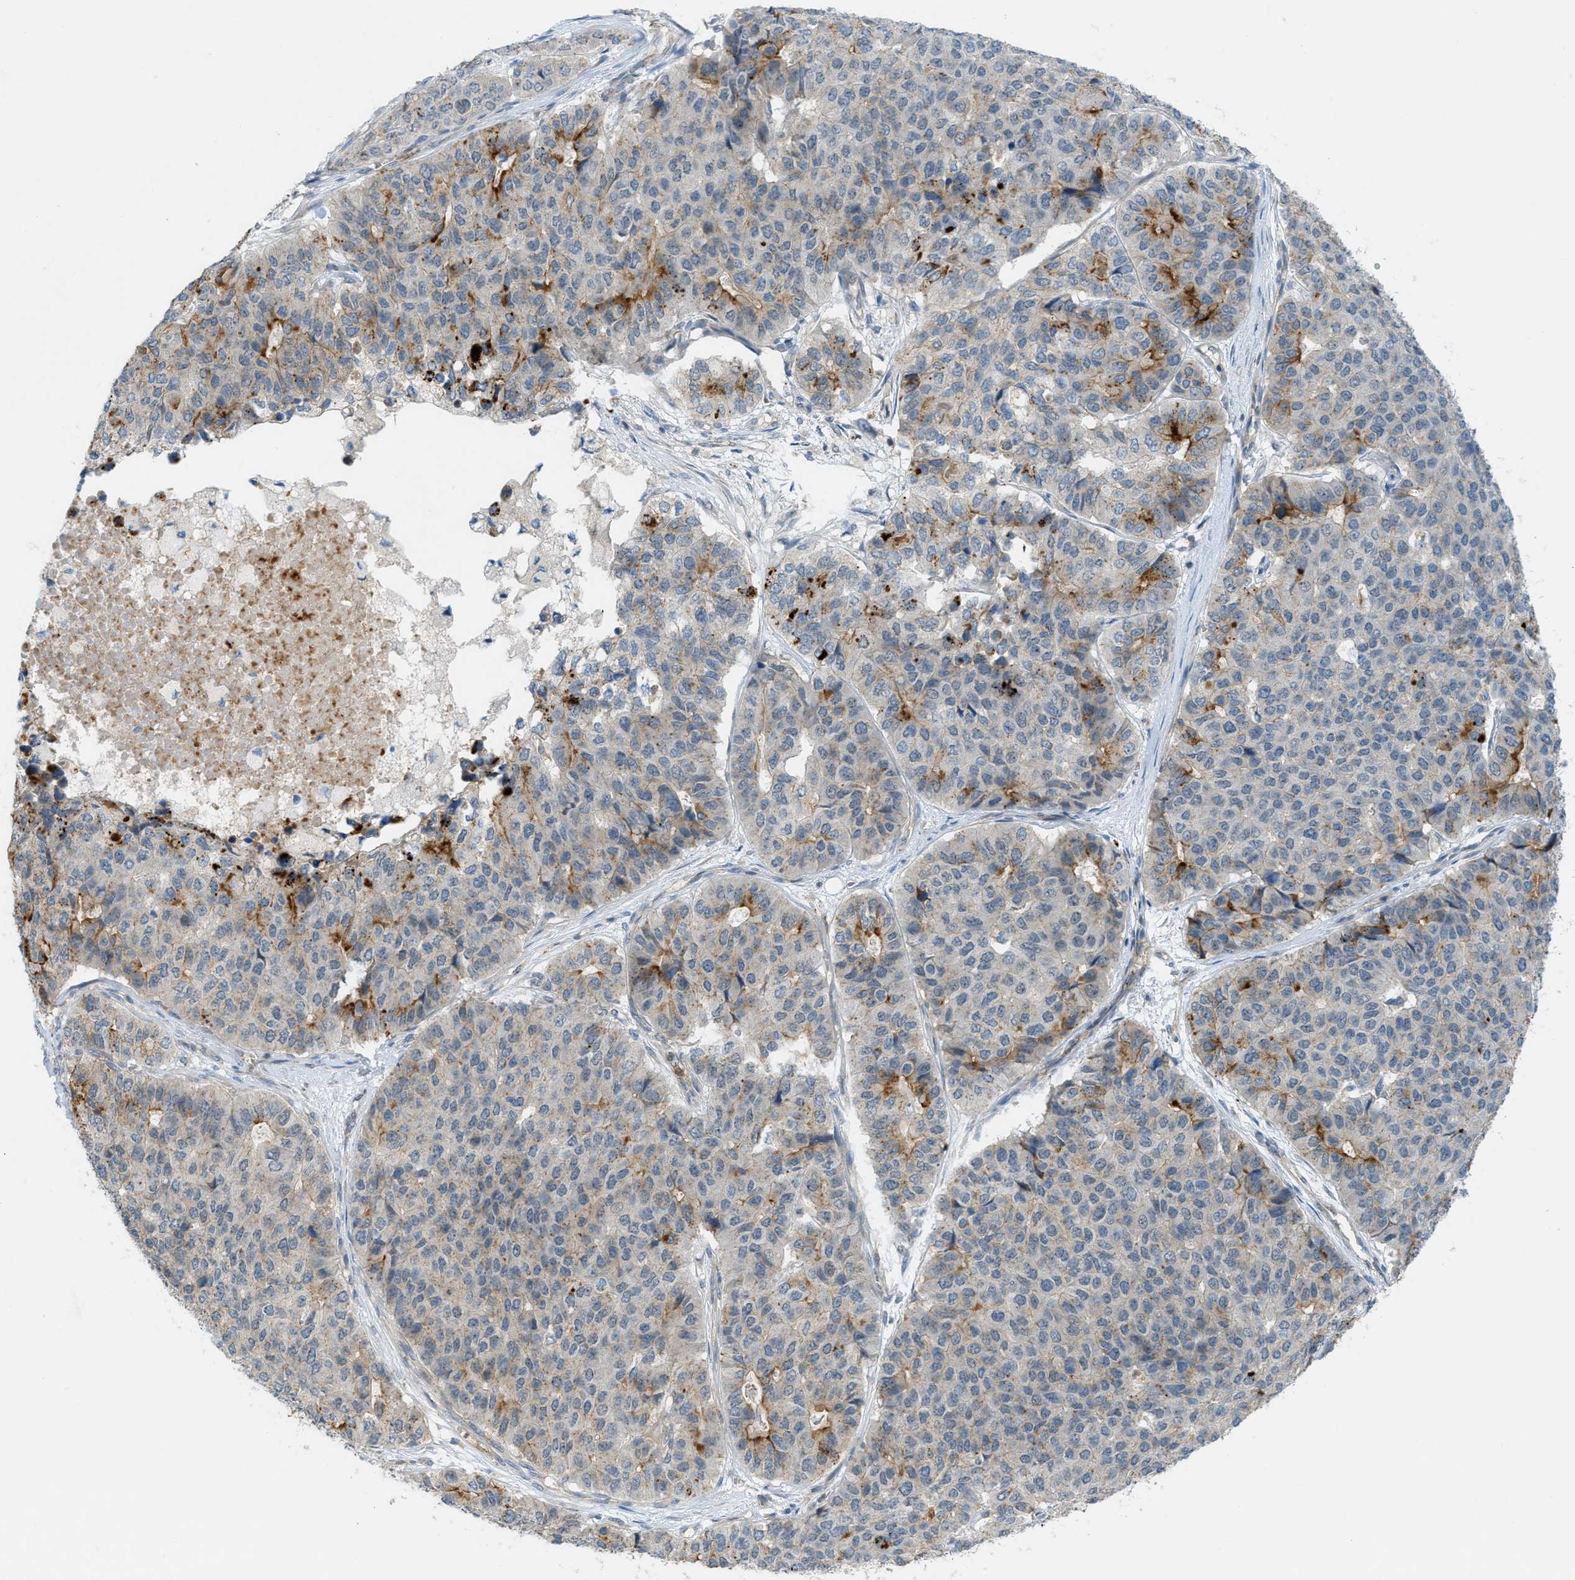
{"staining": {"intensity": "moderate", "quantity": "25%-75%", "location": "cytoplasmic/membranous"}, "tissue": "pancreatic cancer", "cell_type": "Tumor cells", "image_type": "cancer", "snomed": [{"axis": "morphology", "description": "Adenocarcinoma, NOS"}, {"axis": "topography", "description": "Pancreas"}], "caption": "Immunohistochemistry histopathology image of human pancreatic cancer (adenocarcinoma) stained for a protein (brown), which exhibits medium levels of moderate cytoplasmic/membranous staining in about 25%-75% of tumor cells.", "gene": "GRK6", "patient": {"sex": "male", "age": 50}}